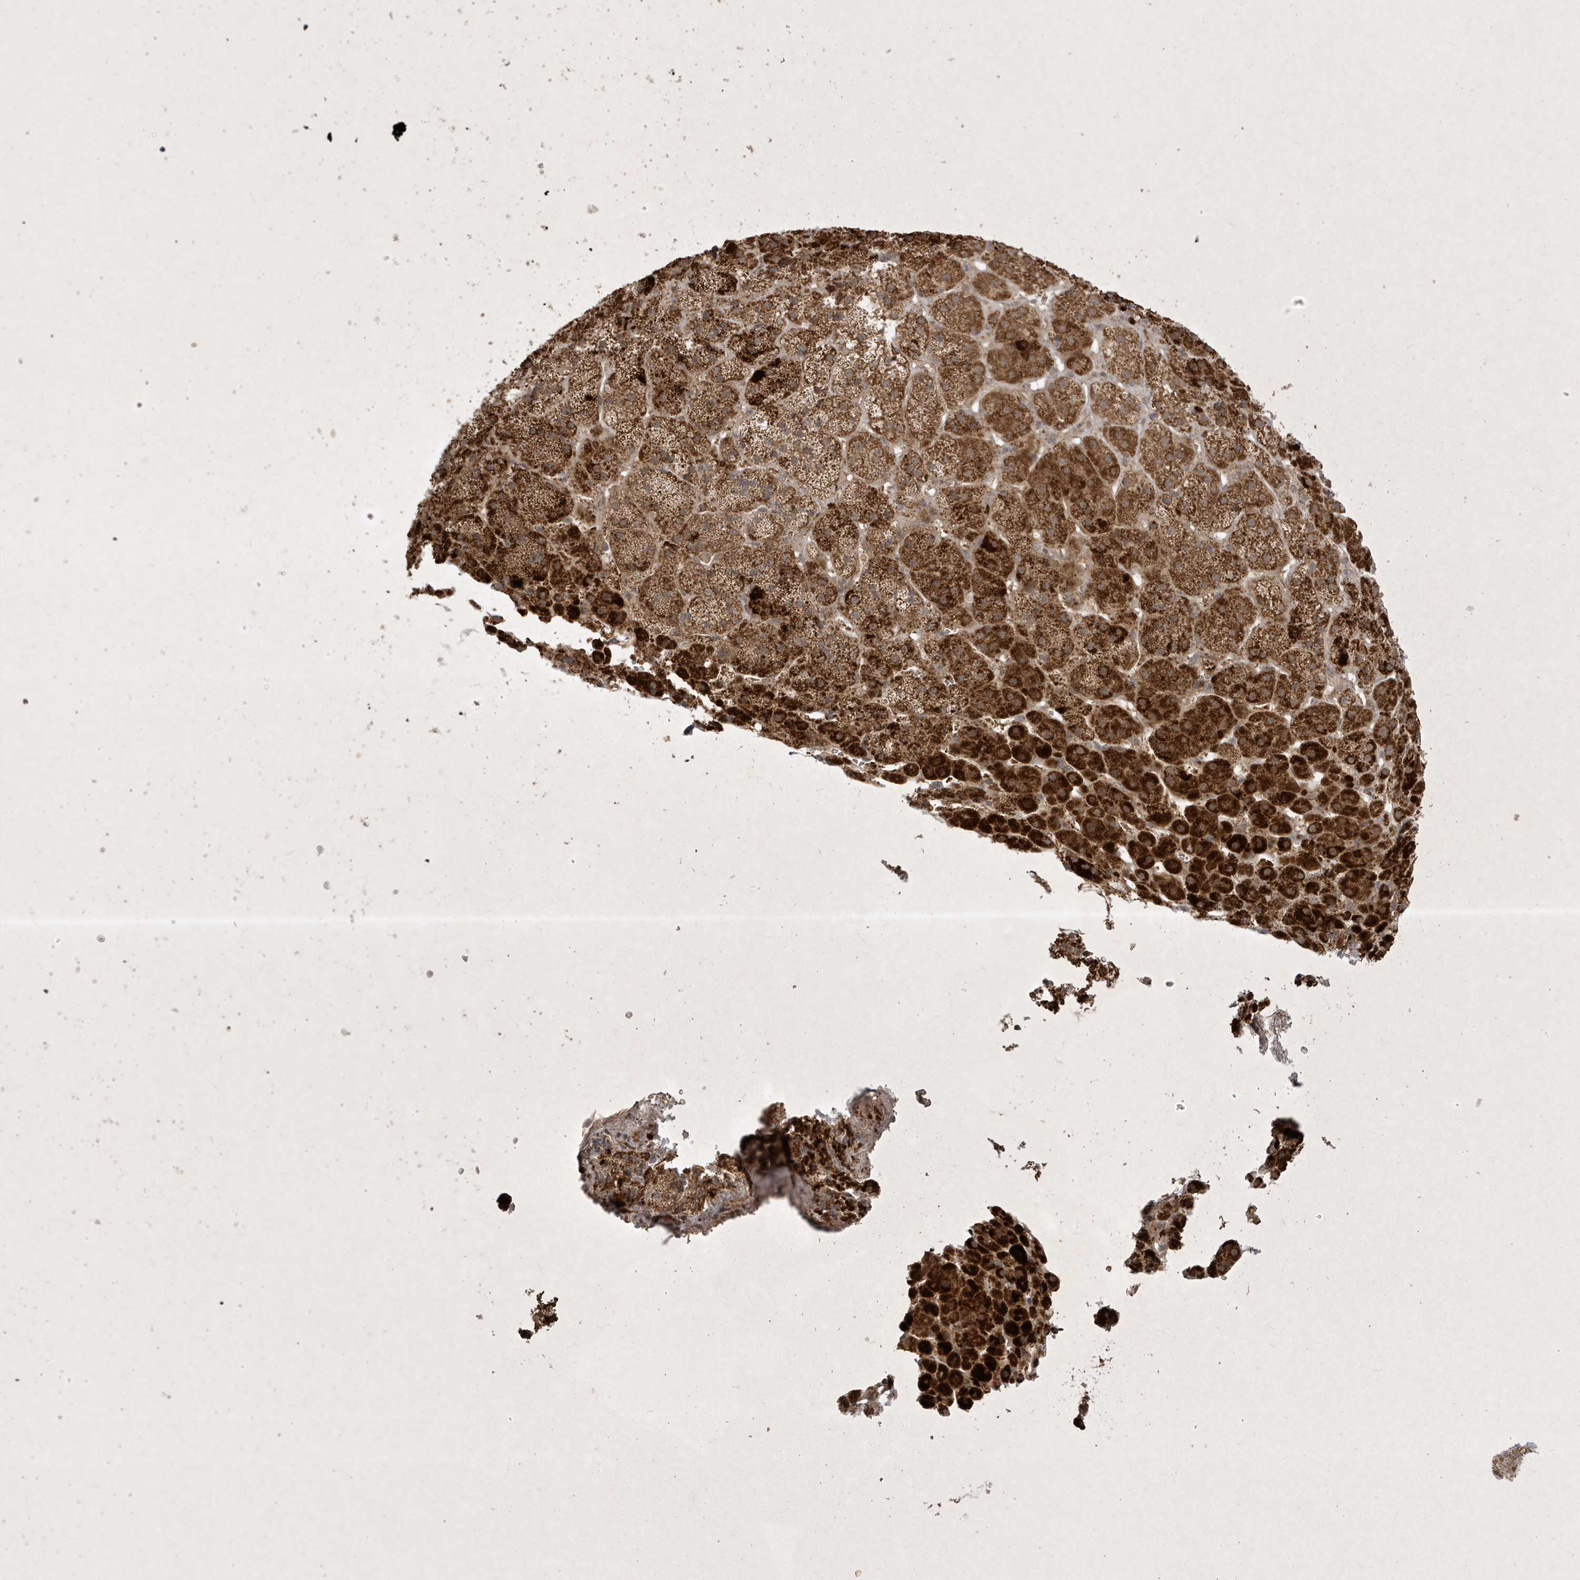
{"staining": {"intensity": "strong", "quantity": "25%-75%", "location": "cytoplasmic/membranous"}, "tissue": "adrenal gland", "cell_type": "Glandular cells", "image_type": "normal", "snomed": [{"axis": "morphology", "description": "Normal tissue, NOS"}, {"axis": "topography", "description": "Adrenal gland"}], "caption": "Protein positivity by immunohistochemistry (IHC) shows strong cytoplasmic/membranous positivity in about 25%-75% of glandular cells in unremarkable adrenal gland.", "gene": "FAM83C", "patient": {"sex": "female", "age": 57}}